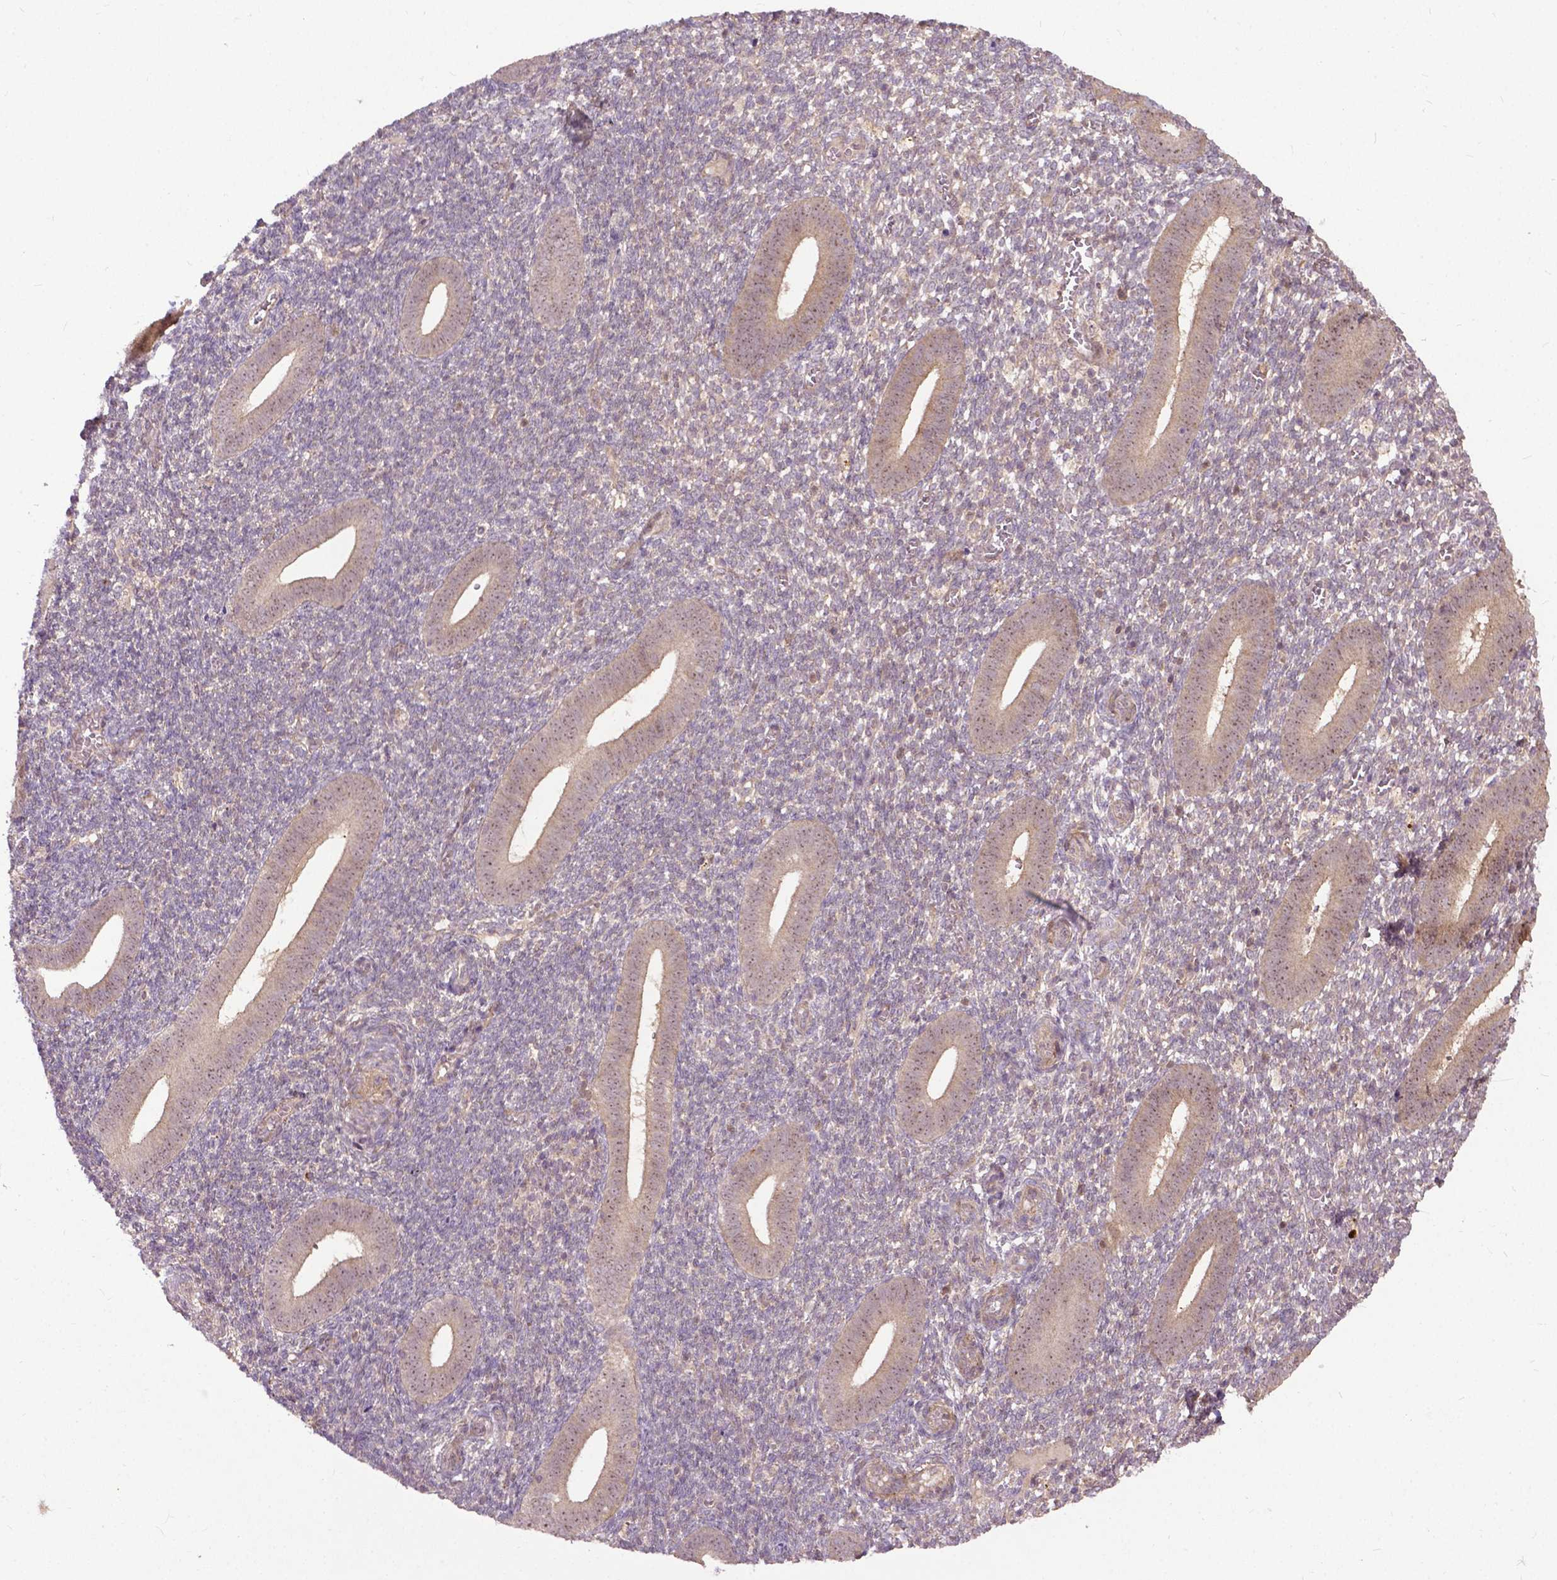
{"staining": {"intensity": "weak", "quantity": "<25%", "location": "cytoplasmic/membranous"}, "tissue": "endometrium", "cell_type": "Cells in endometrial stroma", "image_type": "normal", "snomed": [{"axis": "morphology", "description": "Normal tissue, NOS"}, {"axis": "topography", "description": "Endometrium"}], "caption": "A high-resolution histopathology image shows immunohistochemistry (IHC) staining of normal endometrium, which reveals no significant staining in cells in endometrial stroma.", "gene": "PARP3", "patient": {"sex": "female", "age": 25}}